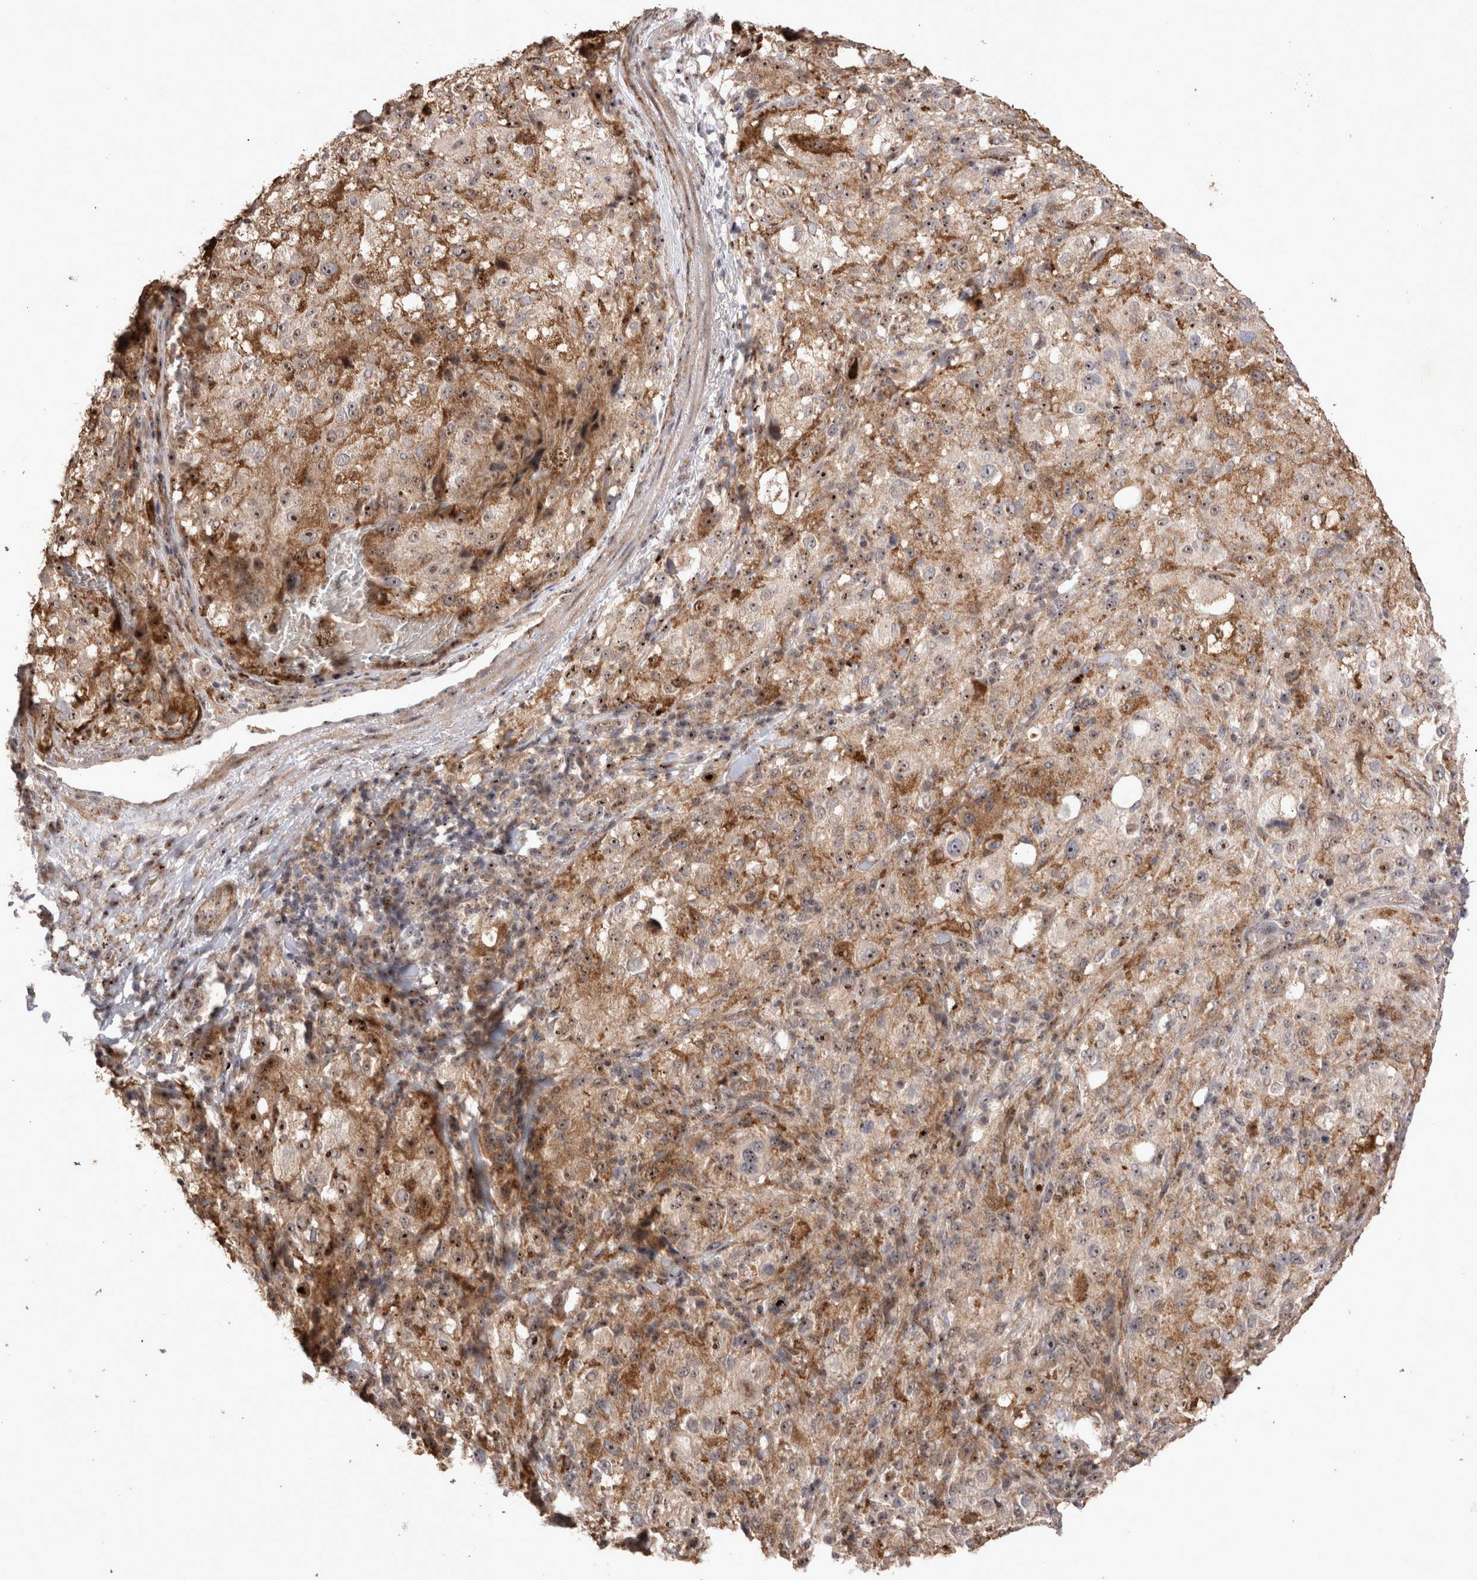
{"staining": {"intensity": "moderate", "quantity": ">75%", "location": "cytoplasmic/membranous,nuclear"}, "tissue": "melanoma", "cell_type": "Tumor cells", "image_type": "cancer", "snomed": [{"axis": "morphology", "description": "Necrosis, NOS"}, {"axis": "morphology", "description": "Malignant melanoma, NOS"}, {"axis": "topography", "description": "Skin"}], "caption": "A histopathology image of malignant melanoma stained for a protein reveals moderate cytoplasmic/membranous and nuclear brown staining in tumor cells. The staining was performed using DAB (3,3'-diaminobenzidine) to visualize the protein expression in brown, while the nuclei were stained in blue with hematoxylin (Magnification: 20x).", "gene": "STK11", "patient": {"sex": "female", "age": 87}}